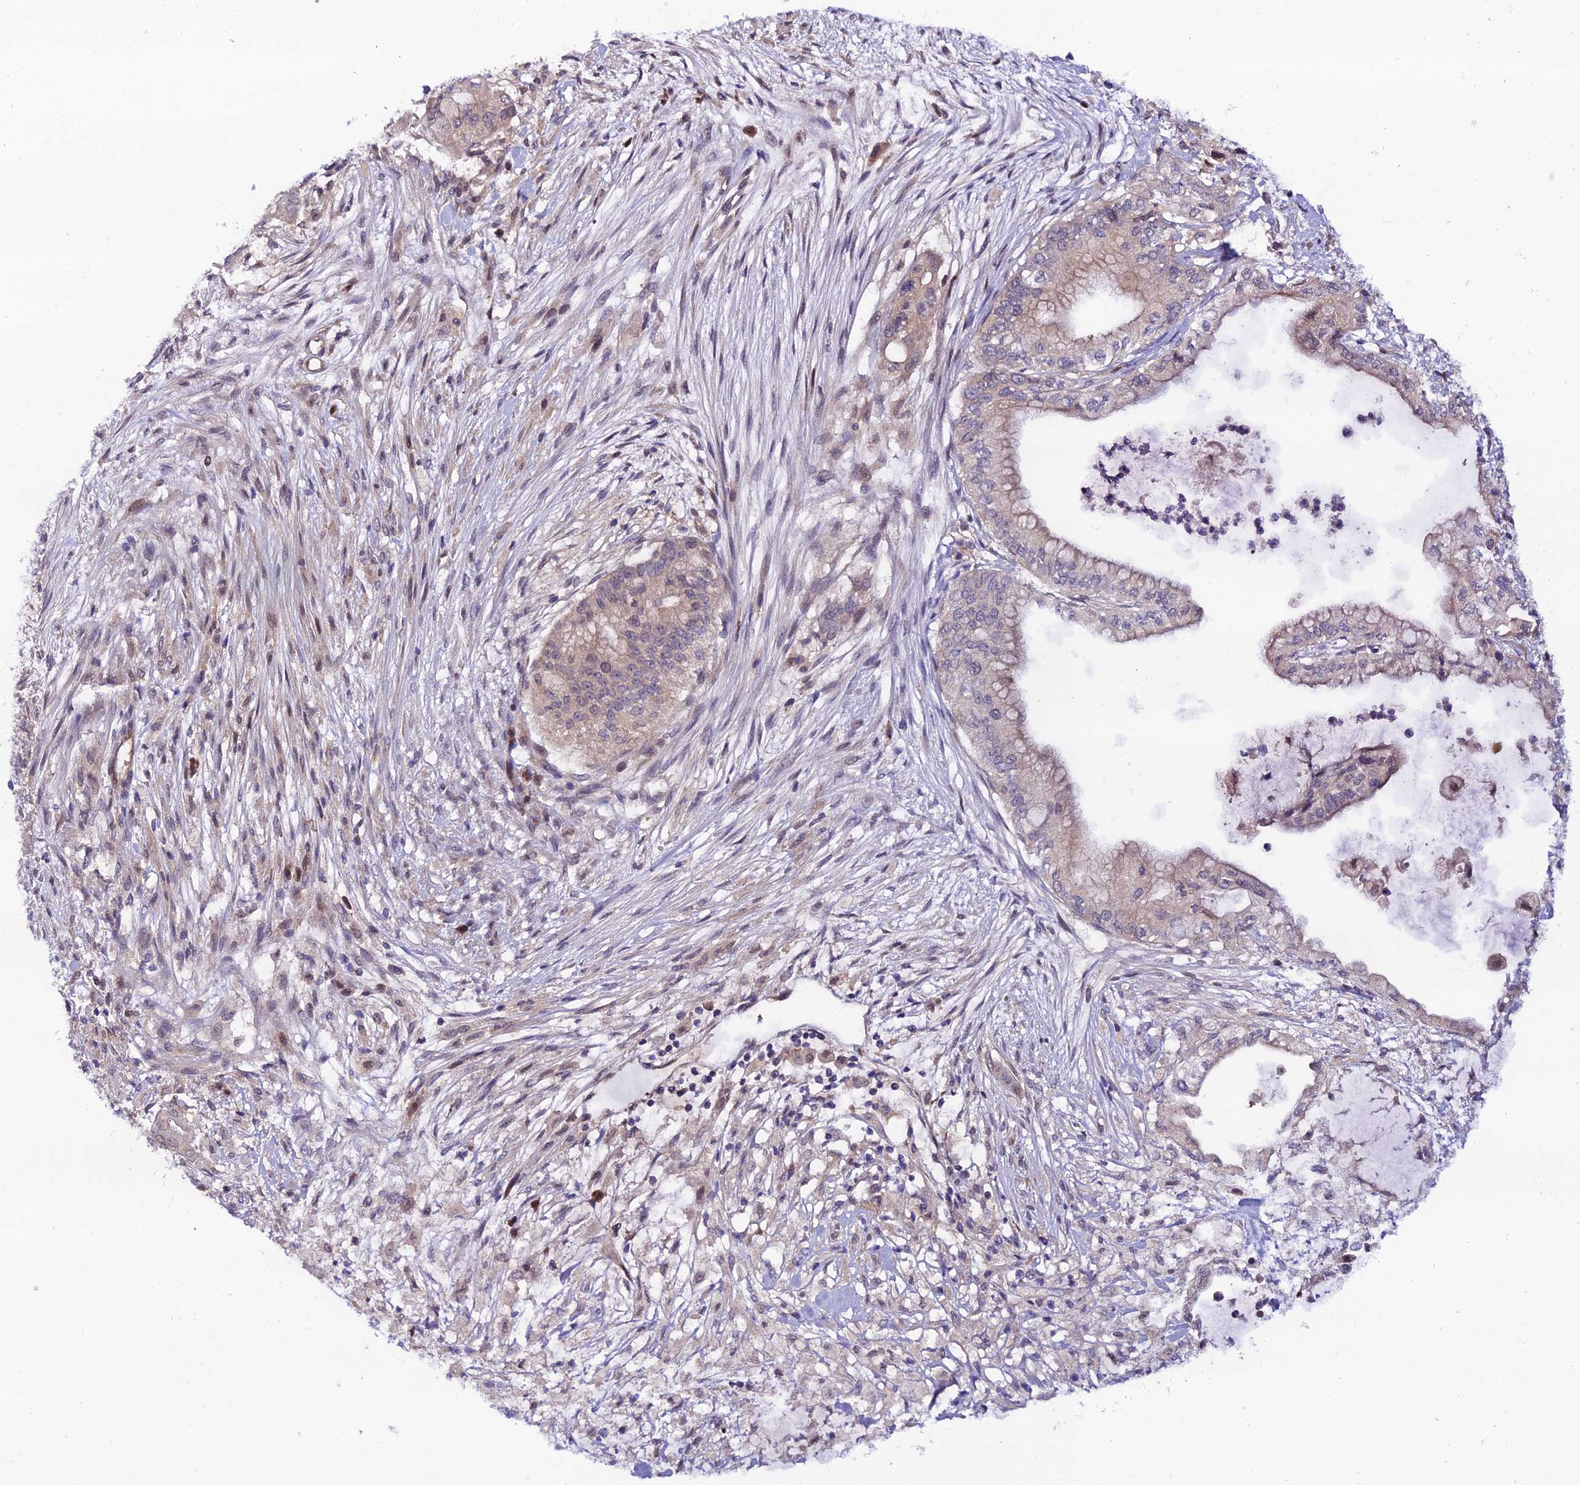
{"staining": {"intensity": "weak", "quantity": "<25%", "location": "cytoplasmic/membranous"}, "tissue": "pancreatic cancer", "cell_type": "Tumor cells", "image_type": "cancer", "snomed": [{"axis": "morphology", "description": "Adenocarcinoma, NOS"}, {"axis": "topography", "description": "Pancreas"}], "caption": "Immunohistochemistry (IHC) histopathology image of pancreatic cancer (adenocarcinoma) stained for a protein (brown), which displays no expression in tumor cells.", "gene": "TRIM40", "patient": {"sex": "male", "age": 46}}